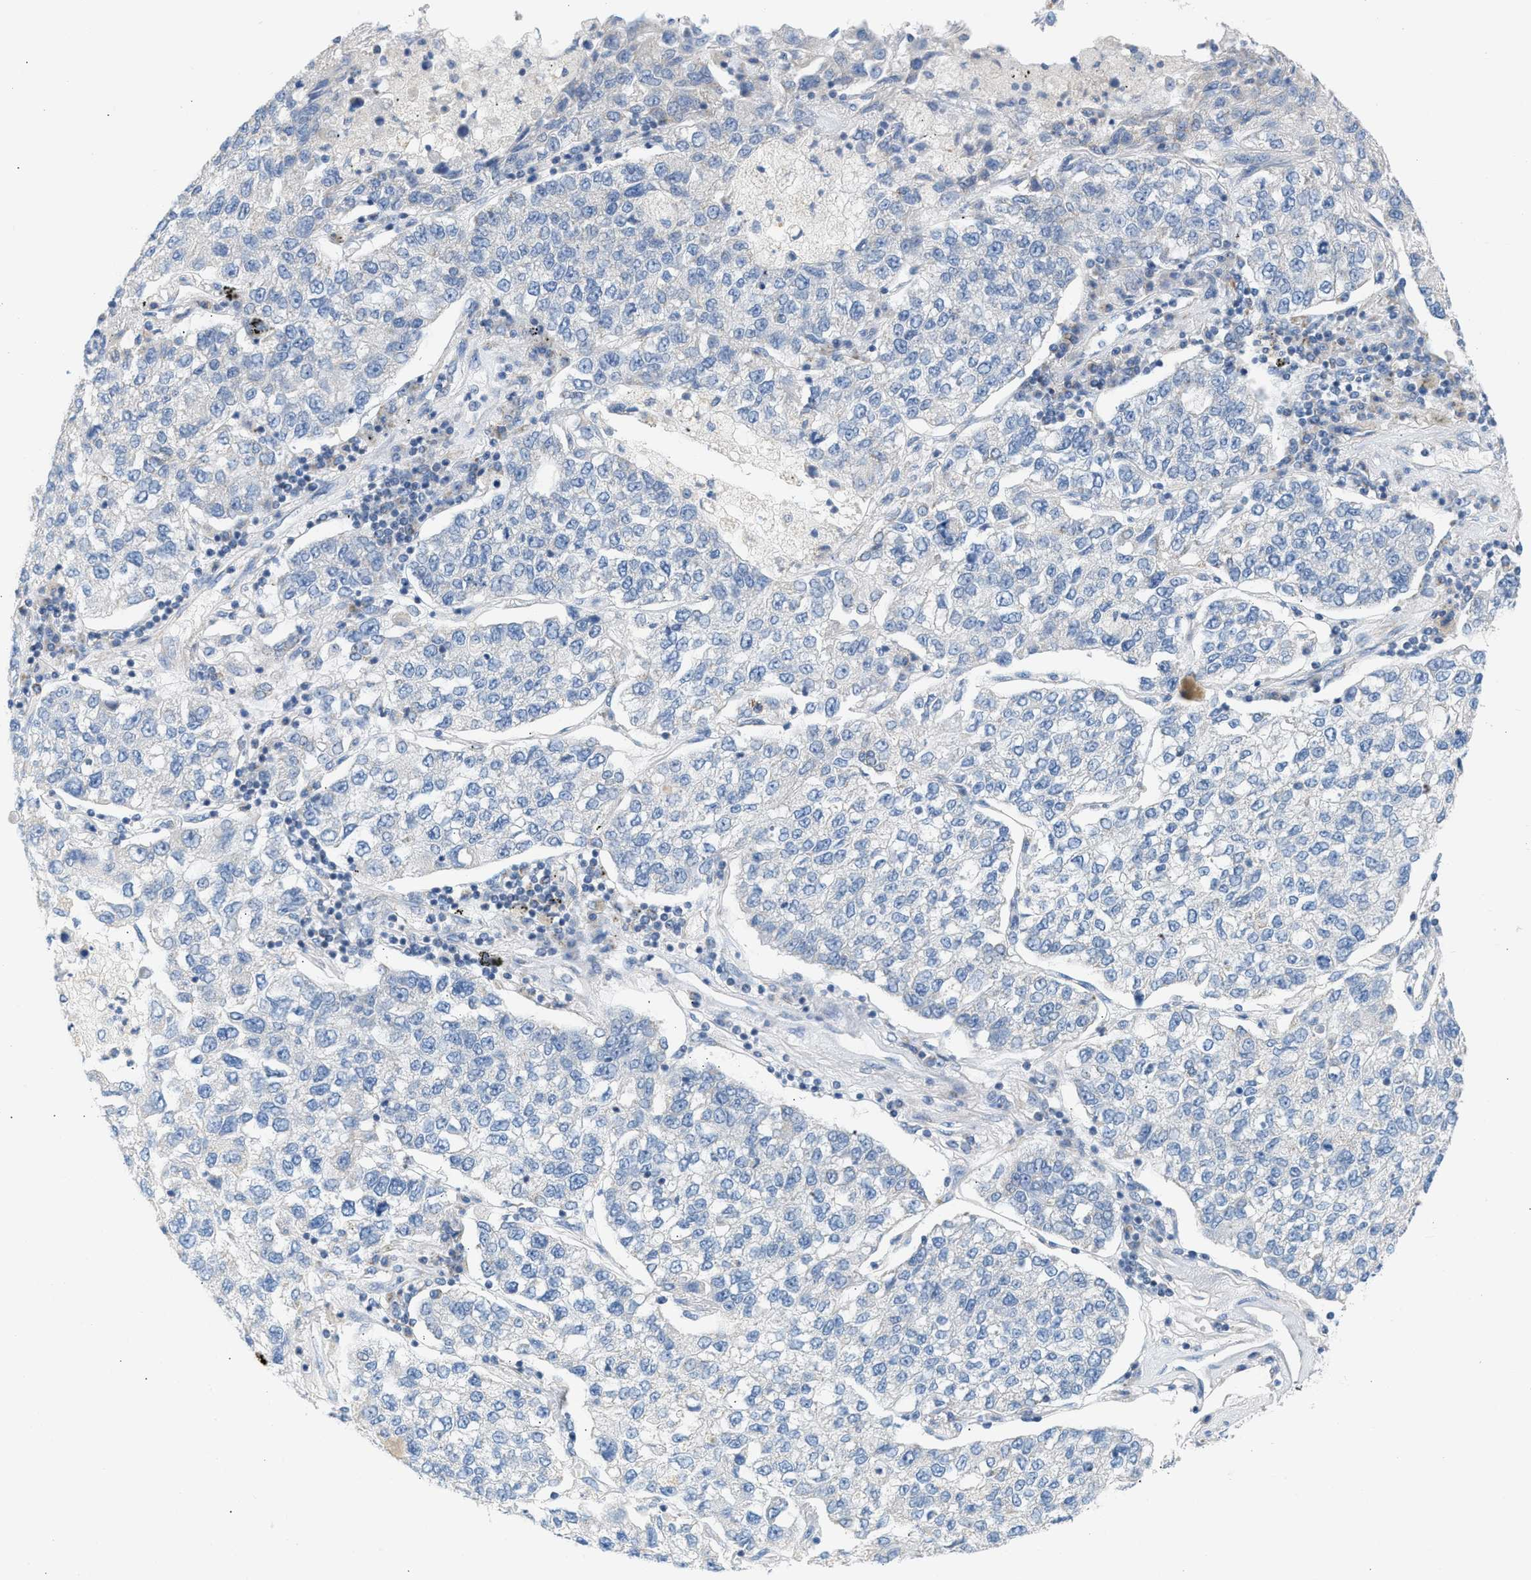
{"staining": {"intensity": "negative", "quantity": "none", "location": "none"}, "tissue": "lung cancer", "cell_type": "Tumor cells", "image_type": "cancer", "snomed": [{"axis": "morphology", "description": "Adenocarcinoma, NOS"}, {"axis": "topography", "description": "Lung"}], "caption": "This is a photomicrograph of immunohistochemistry (IHC) staining of lung cancer, which shows no staining in tumor cells.", "gene": "NDUFS8", "patient": {"sex": "male", "age": 49}}